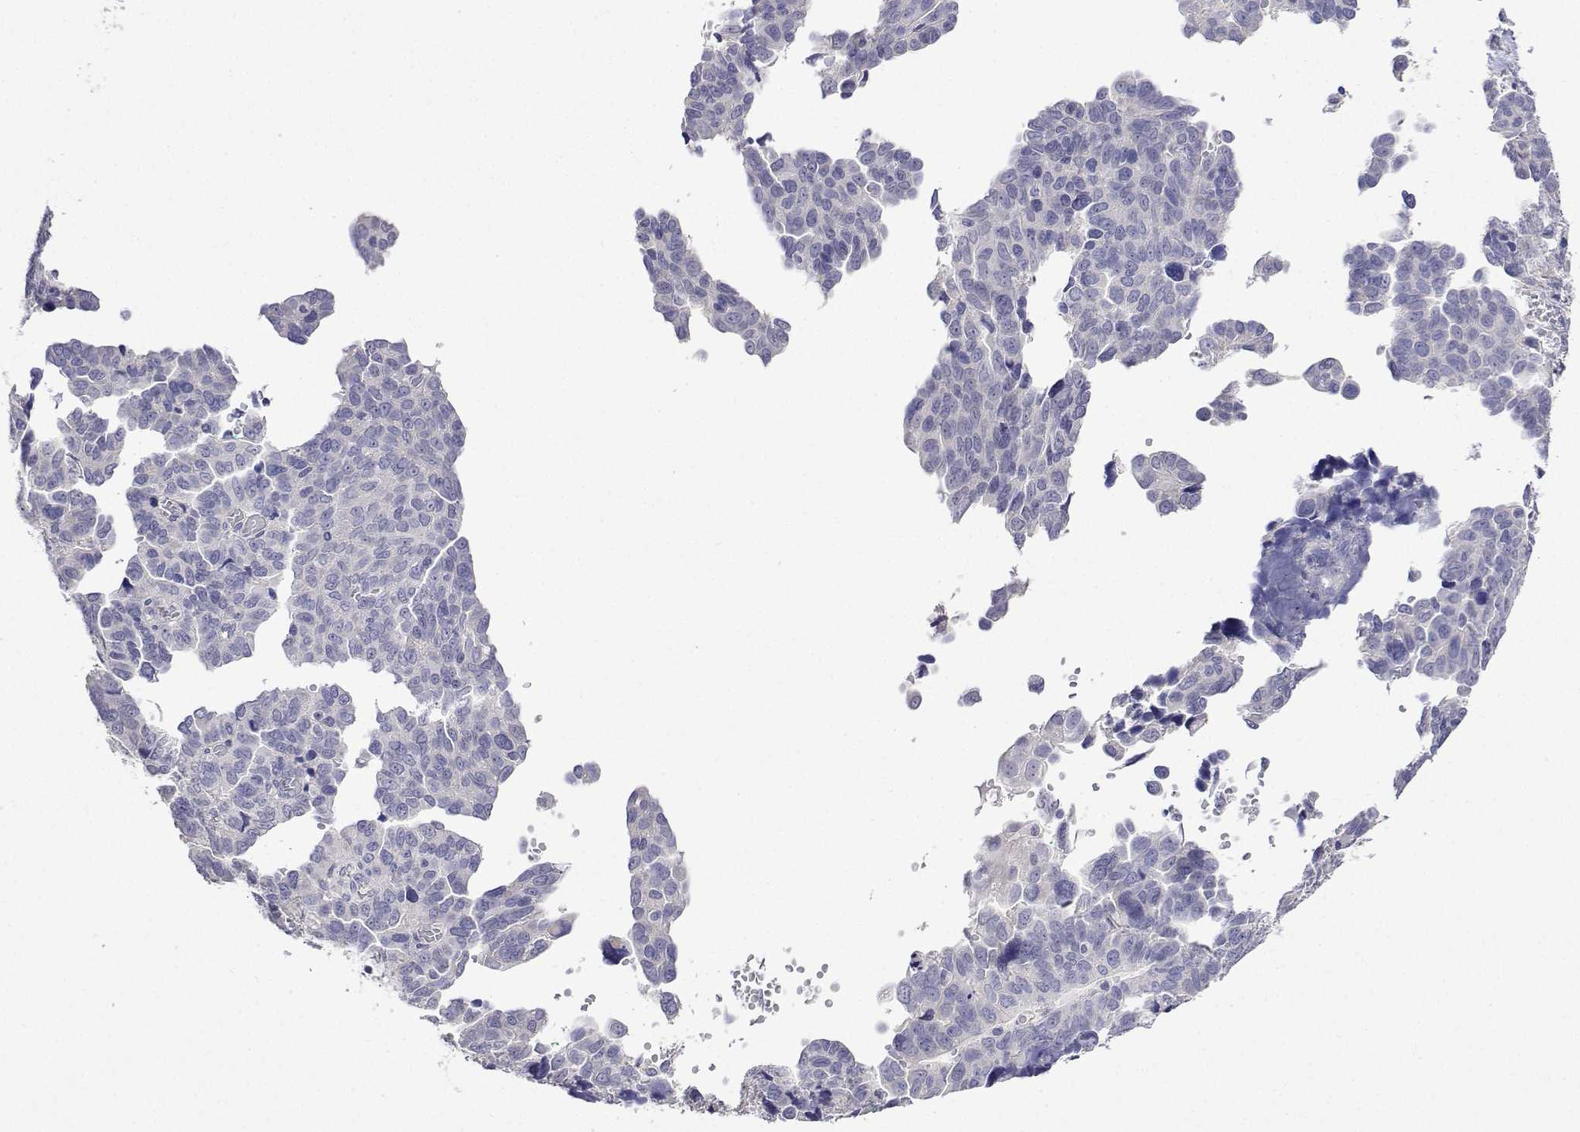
{"staining": {"intensity": "negative", "quantity": "none", "location": "none"}, "tissue": "ovarian cancer", "cell_type": "Tumor cells", "image_type": "cancer", "snomed": [{"axis": "morphology", "description": "Cystadenocarcinoma, serous, NOS"}, {"axis": "topography", "description": "Ovary"}], "caption": "DAB immunohistochemical staining of ovarian cancer displays no significant staining in tumor cells. The staining was performed using DAB (3,3'-diaminobenzidine) to visualize the protein expression in brown, while the nuclei were stained in blue with hematoxylin (Magnification: 20x).", "gene": "PLCB1", "patient": {"sex": "female", "age": 64}}